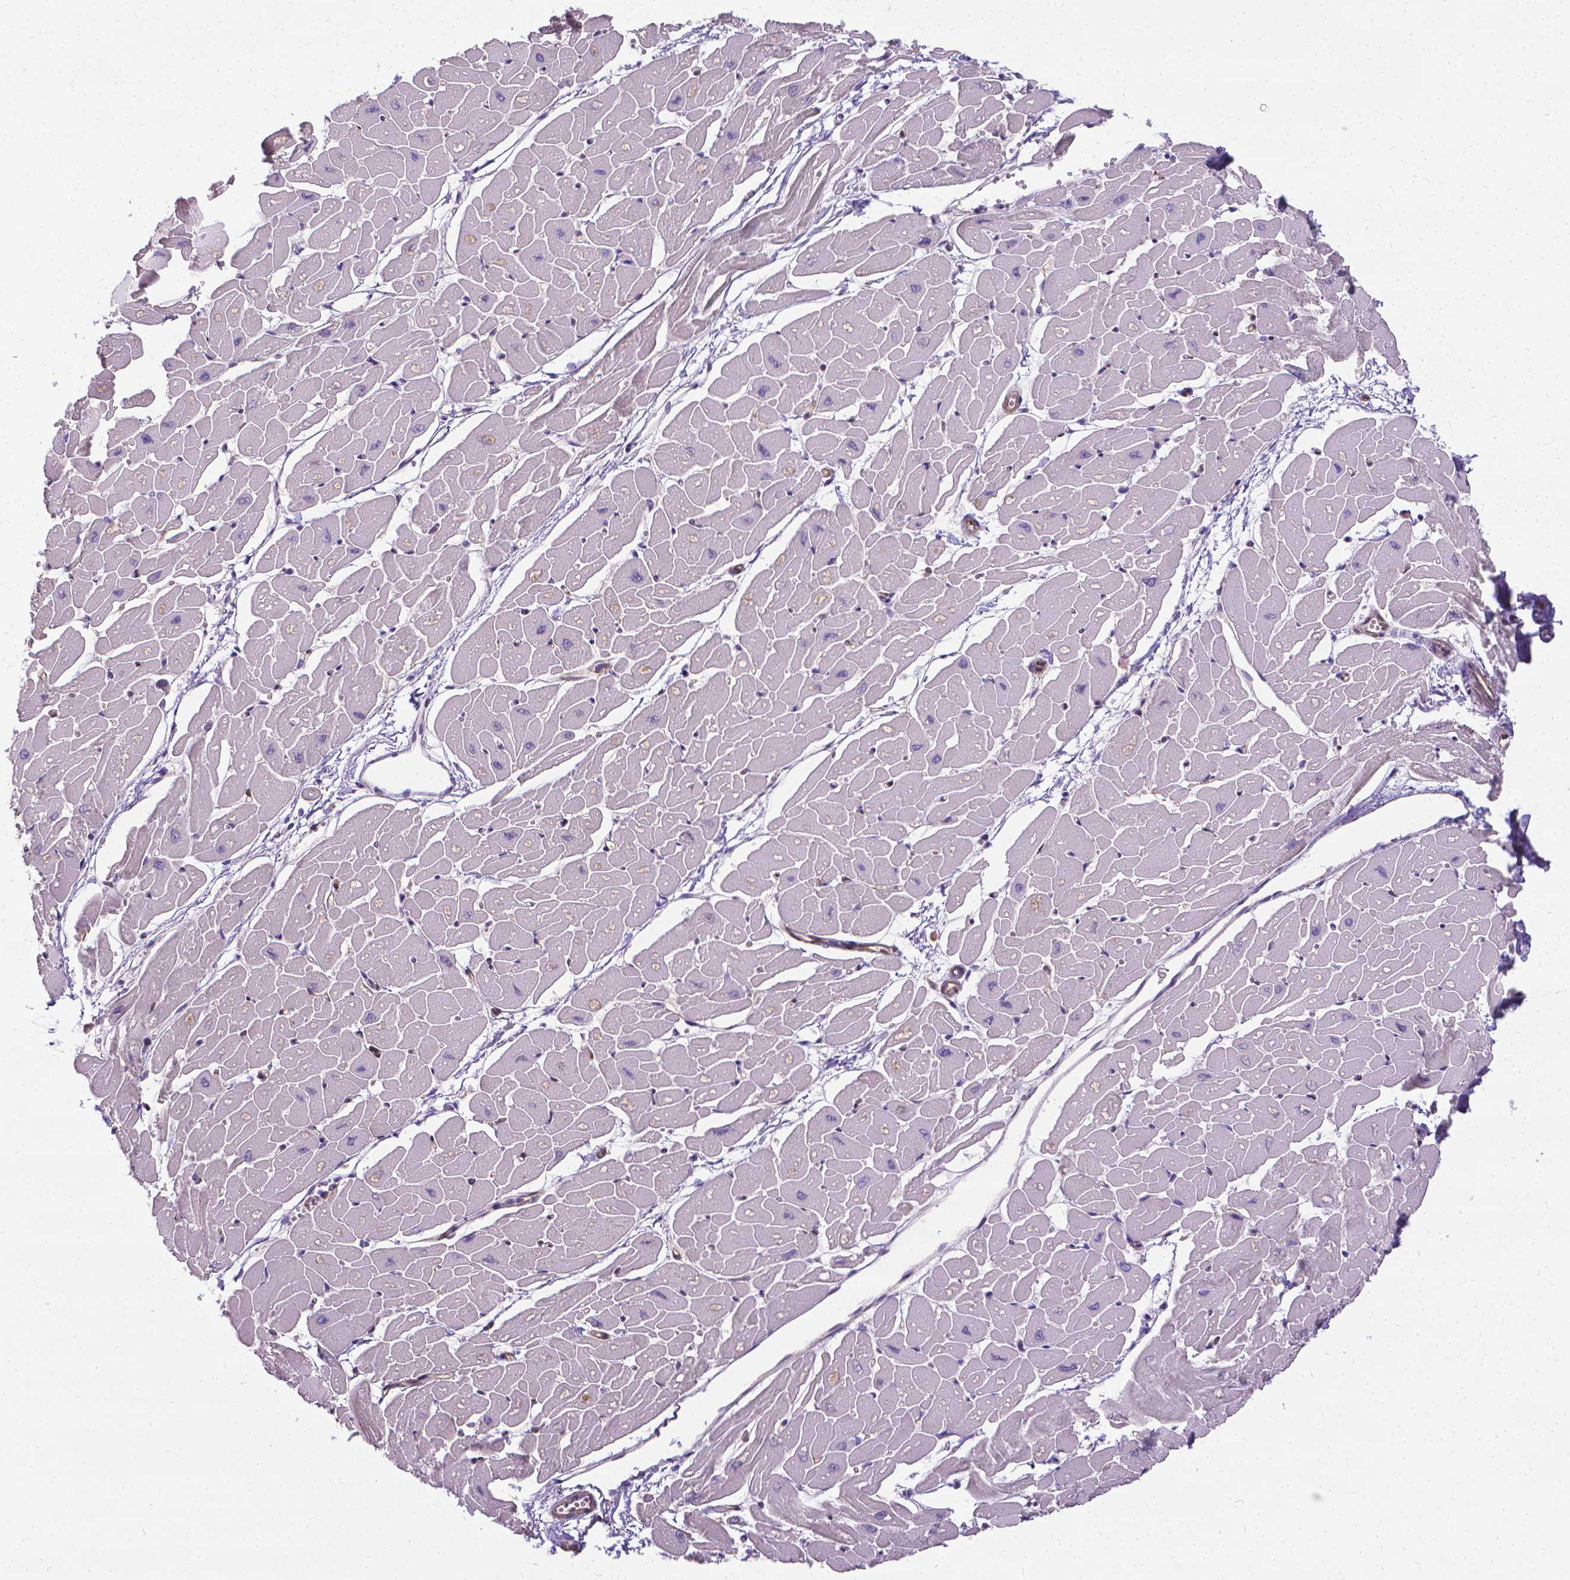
{"staining": {"intensity": "weak", "quantity": "25%-75%", "location": "cytoplasmic/membranous"}, "tissue": "heart muscle", "cell_type": "Cardiomyocytes", "image_type": "normal", "snomed": [{"axis": "morphology", "description": "Normal tissue, NOS"}, {"axis": "topography", "description": "Heart"}], "caption": "About 25%-75% of cardiomyocytes in normal human heart muscle demonstrate weak cytoplasmic/membranous protein expression as visualized by brown immunohistochemical staining.", "gene": "CFAP299", "patient": {"sex": "male", "age": 57}}